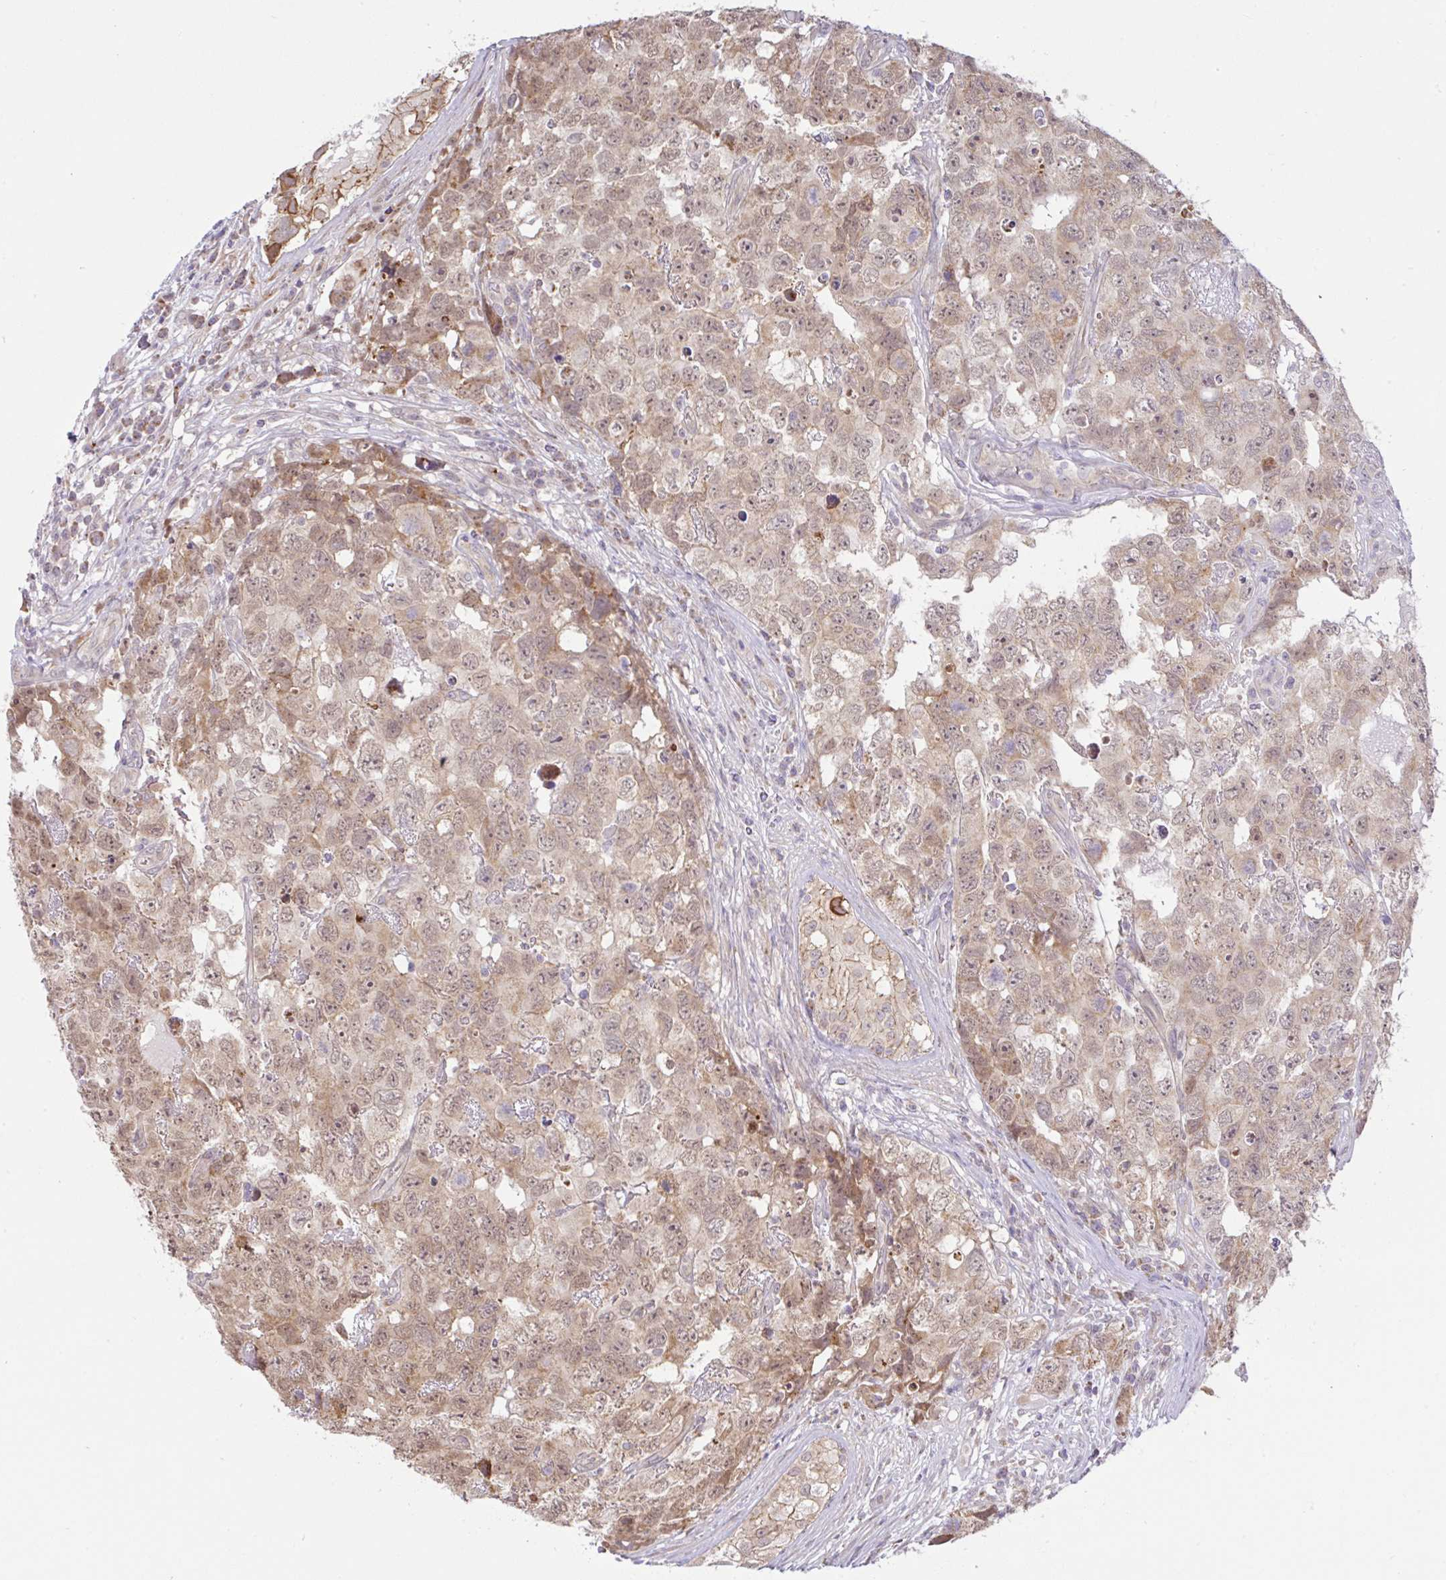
{"staining": {"intensity": "moderate", "quantity": ">75%", "location": "cytoplasmic/membranous,nuclear"}, "tissue": "testis cancer", "cell_type": "Tumor cells", "image_type": "cancer", "snomed": [{"axis": "morphology", "description": "Carcinoma, Embryonal, NOS"}, {"axis": "topography", "description": "Testis"}], "caption": "Tumor cells display moderate cytoplasmic/membranous and nuclear expression in about >75% of cells in testis embryonal carcinoma.", "gene": "DLEU7", "patient": {"sex": "male", "age": 22}}